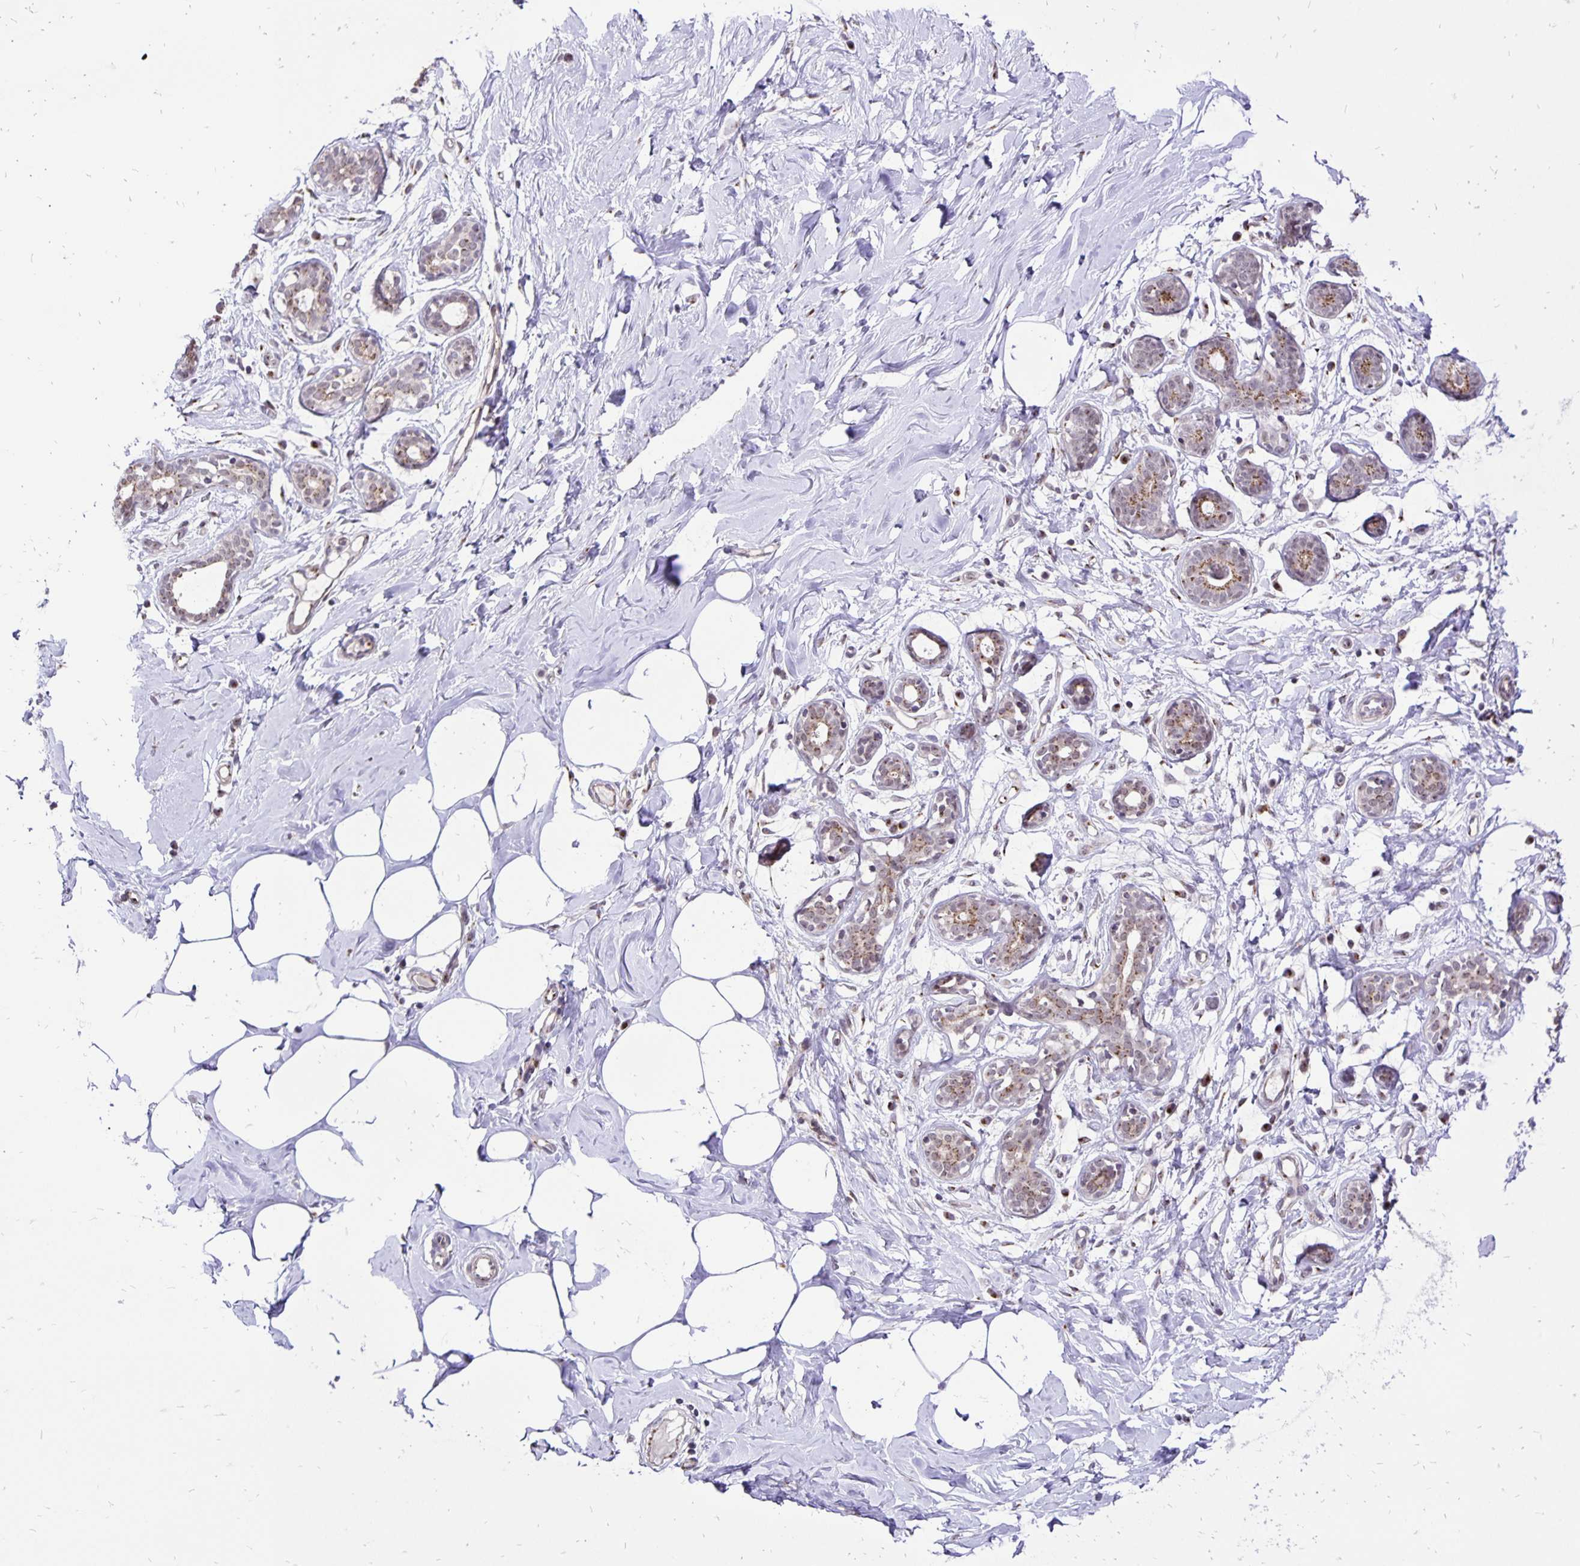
{"staining": {"intensity": "negative", "quantity": "none", "location": "none"}, "tissue": "breast", "cell_type": "Adipocytes", "image_type": "normal", "snomed": [{"axis": "morphology", "description": "Normal tissue, NOS"}, {"axis": "topography", "description": "Breast"}], "caption": "Immunohistochemistry photomicrograph of benign breast: human breast stained with DAB reveals no significant protein expression in adipocytes. (DAB IHC visualized using brightfield microscopy, high magnification).", "gene": "GOLGA5", "patient": {"sex": "female", "age": 27}}